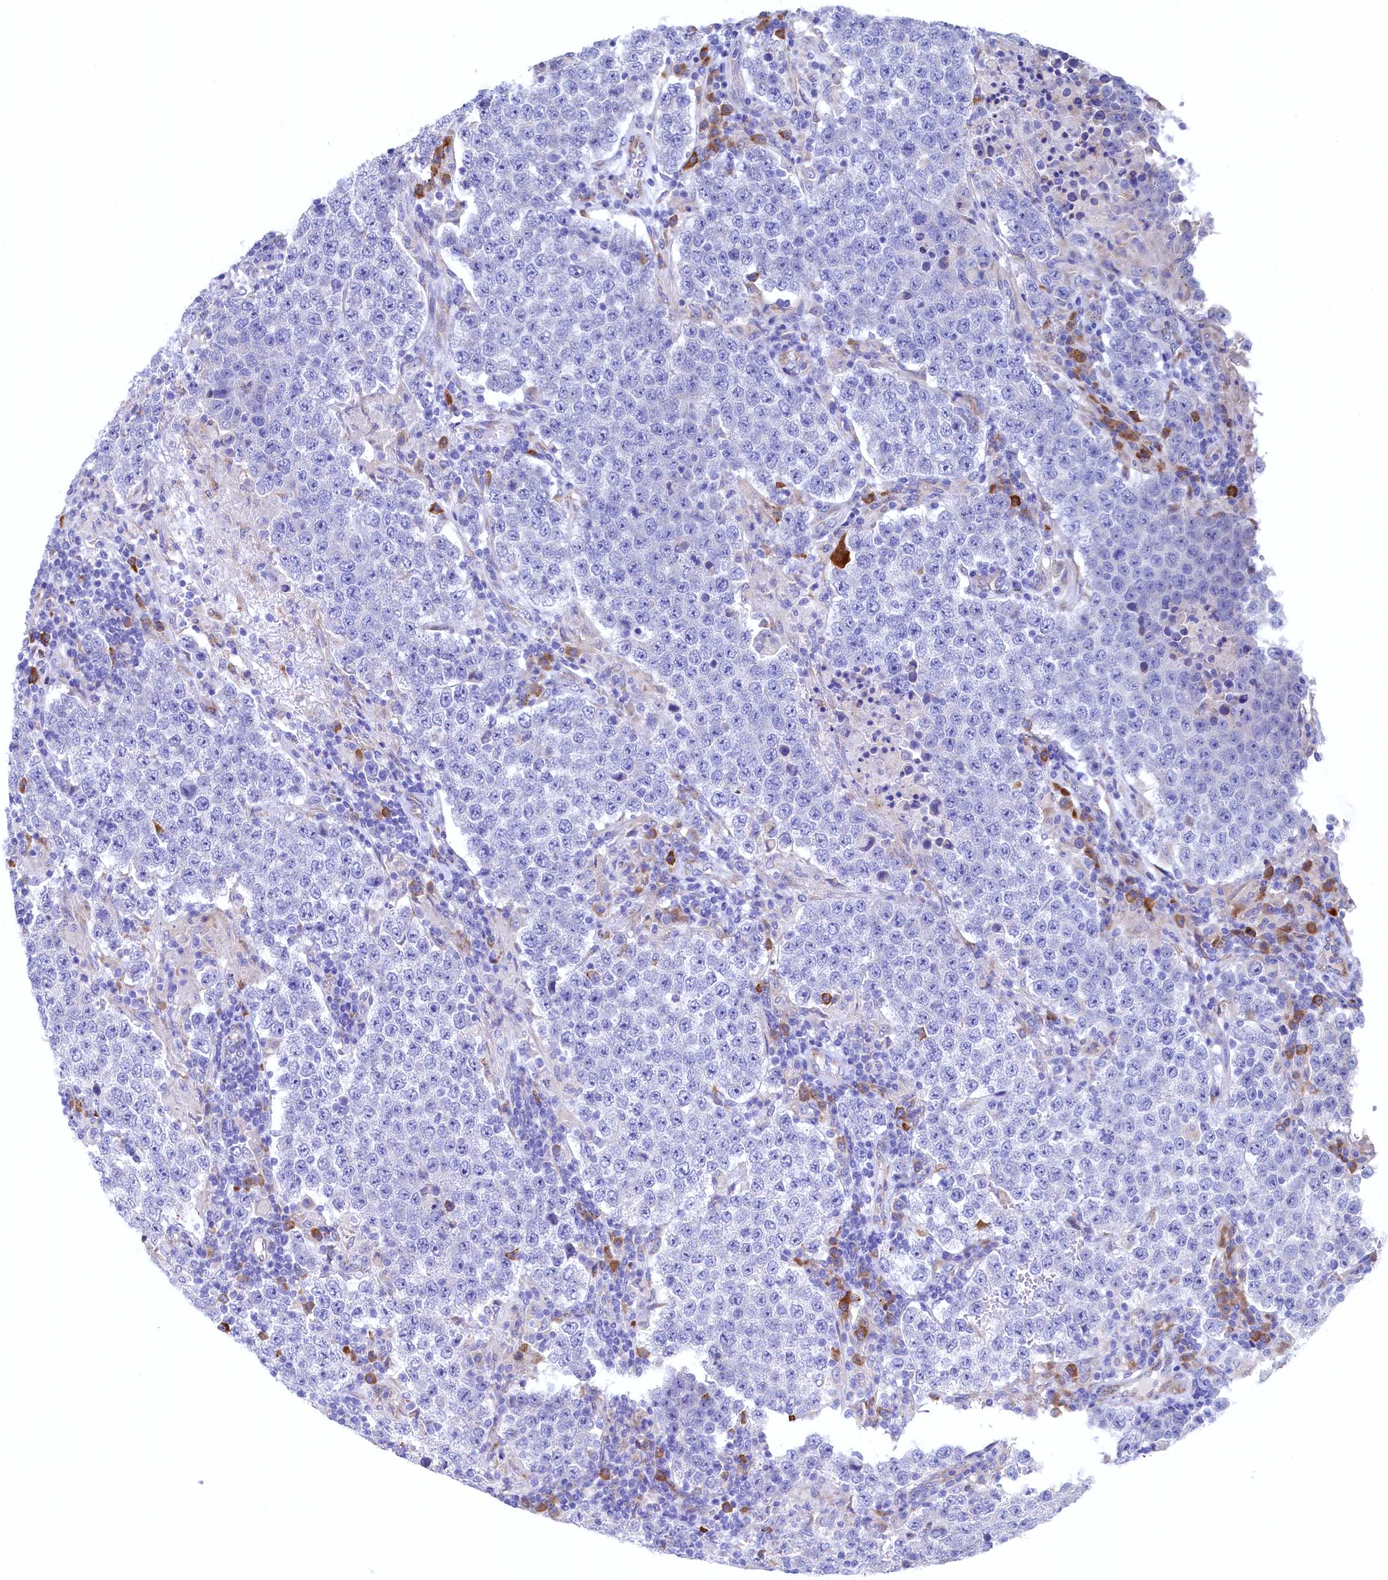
{"staining": {"intensity": "negative", "quantity": "none", "location": "none"}, "tissue": "testis cancer", "cell_type": "Tumor cells", "image_type": "cancer", "snomed": [{"axis": "morphology", "description": "Normal tissue, NOS"}, {"axis": "morphology", "description": "Urothelial carcinoma, High grade"}, {"axis": "morphology", "description": "Seminoma, NOS"}, {"axis": "morphology", "description": "Carcinoma, Embryonal, NOS"}, {"axis": "topography", "description": "Urinary bladder"}, {"axis": "topography", "description": "Testis"}], "caption": "This is an IHC histopathology image of human urothelial carcinoma (high-grade) (testis). There is no staining in tumor cells.", "gene": "CBLIF", "patient": {"sex": "male", "age": 41}}